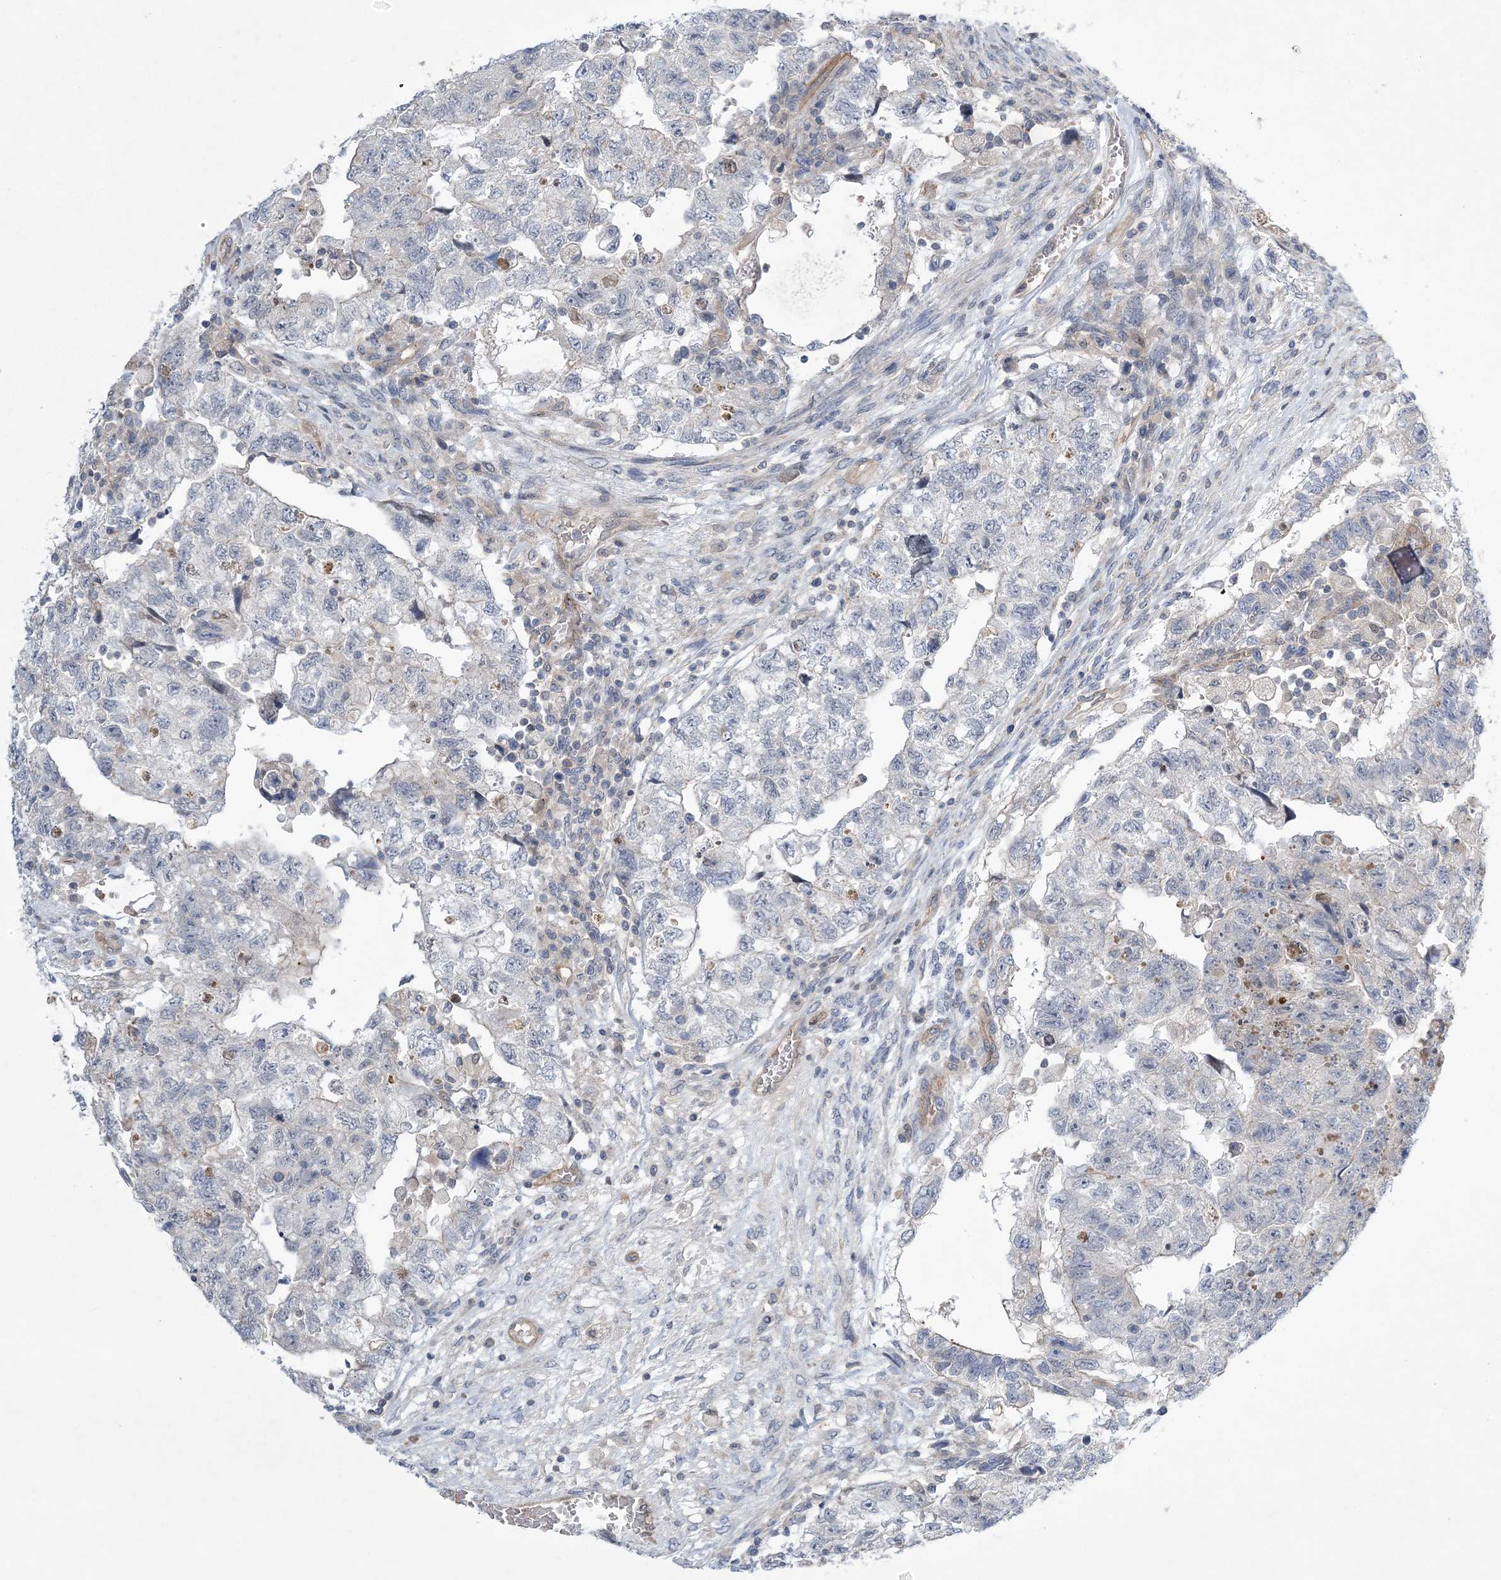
{"staining": {"intensity": "negative", "quantity": "none", "location": "none"}, "tissue": "testis cancer", "cell_type": "Tumor cells", "image_type": "cancer", "snomed": [{"axis": "morphology", "description": "Carcinoma, Embryonal, NOS"}, {"axis": "topography", "description": "Testis"}], "caption": "Immunohistochemistry (IHC) photomicrograph of human embryonal carcinoma (testis) stained for a protein (brown), which reveals no expression in tumor cells.", "gene": "CALN1", "patient": {"sex": "male", "age": 36}}